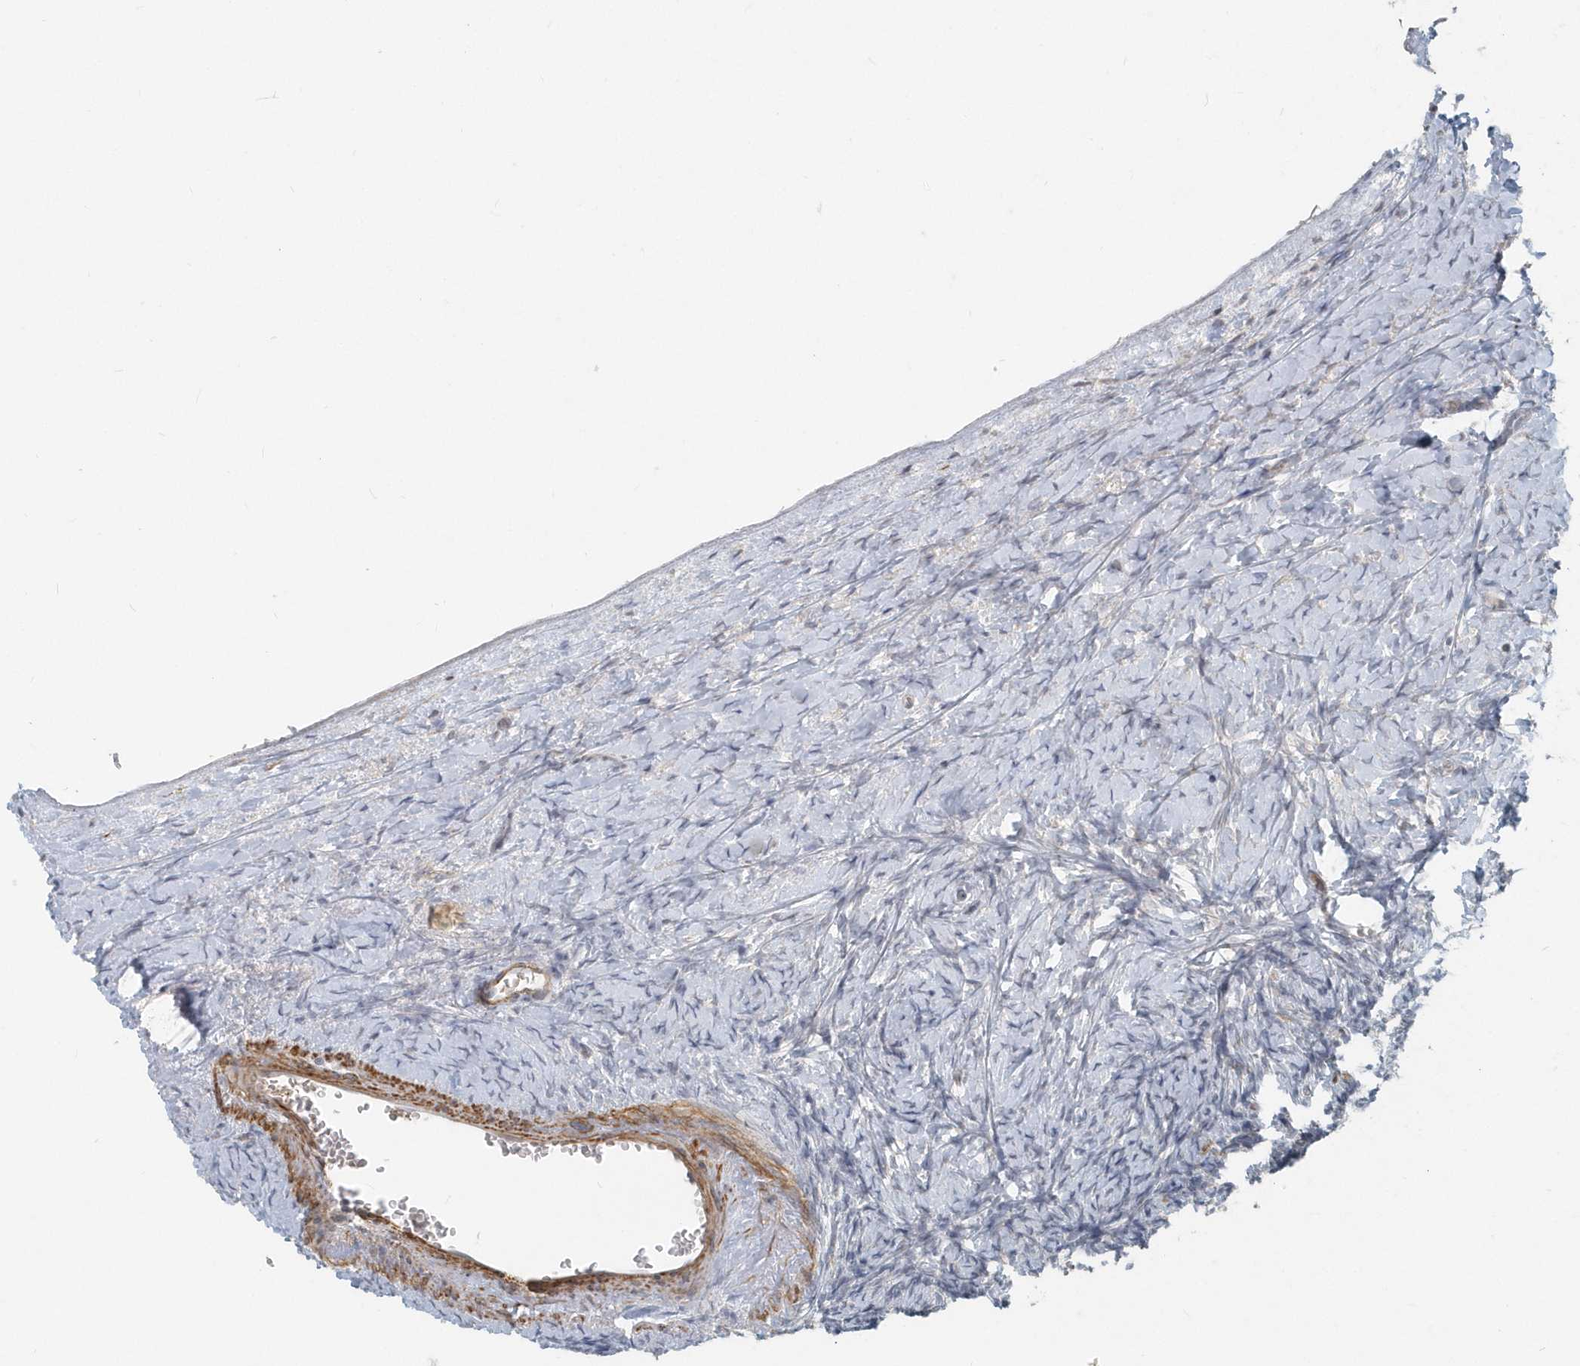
{"staining": {"intensity": "weak", "quantity": ">75%", "location": "cytoplasmic/membranous"}, "tissue": "ovary", "cell_type": "Follicle cells", "image_type": "normal", "snomed": [{"axis": "morphology", "description": "Normal tissue, NOS"}, {"axis": "morphology", "description": "Developmental malformation"}, {"axis": "topography", "description": "Ovary"}], "caption": "Immunohistochemistry (IHC) (DAB (3,3'-diaminobenzidine)) staining of unremarkable ovary exhibits weak cytoplasmic/membranous protein staining in approximately >75% of follicle cells. (Stains: DAB (3,3'-diaminobenzidine) in brown, nuclei in blue, Microscopy: brightfield microscopy at high magnification).", "gene": "NAPB", "patient": {"sex": "female", "age": 39}}